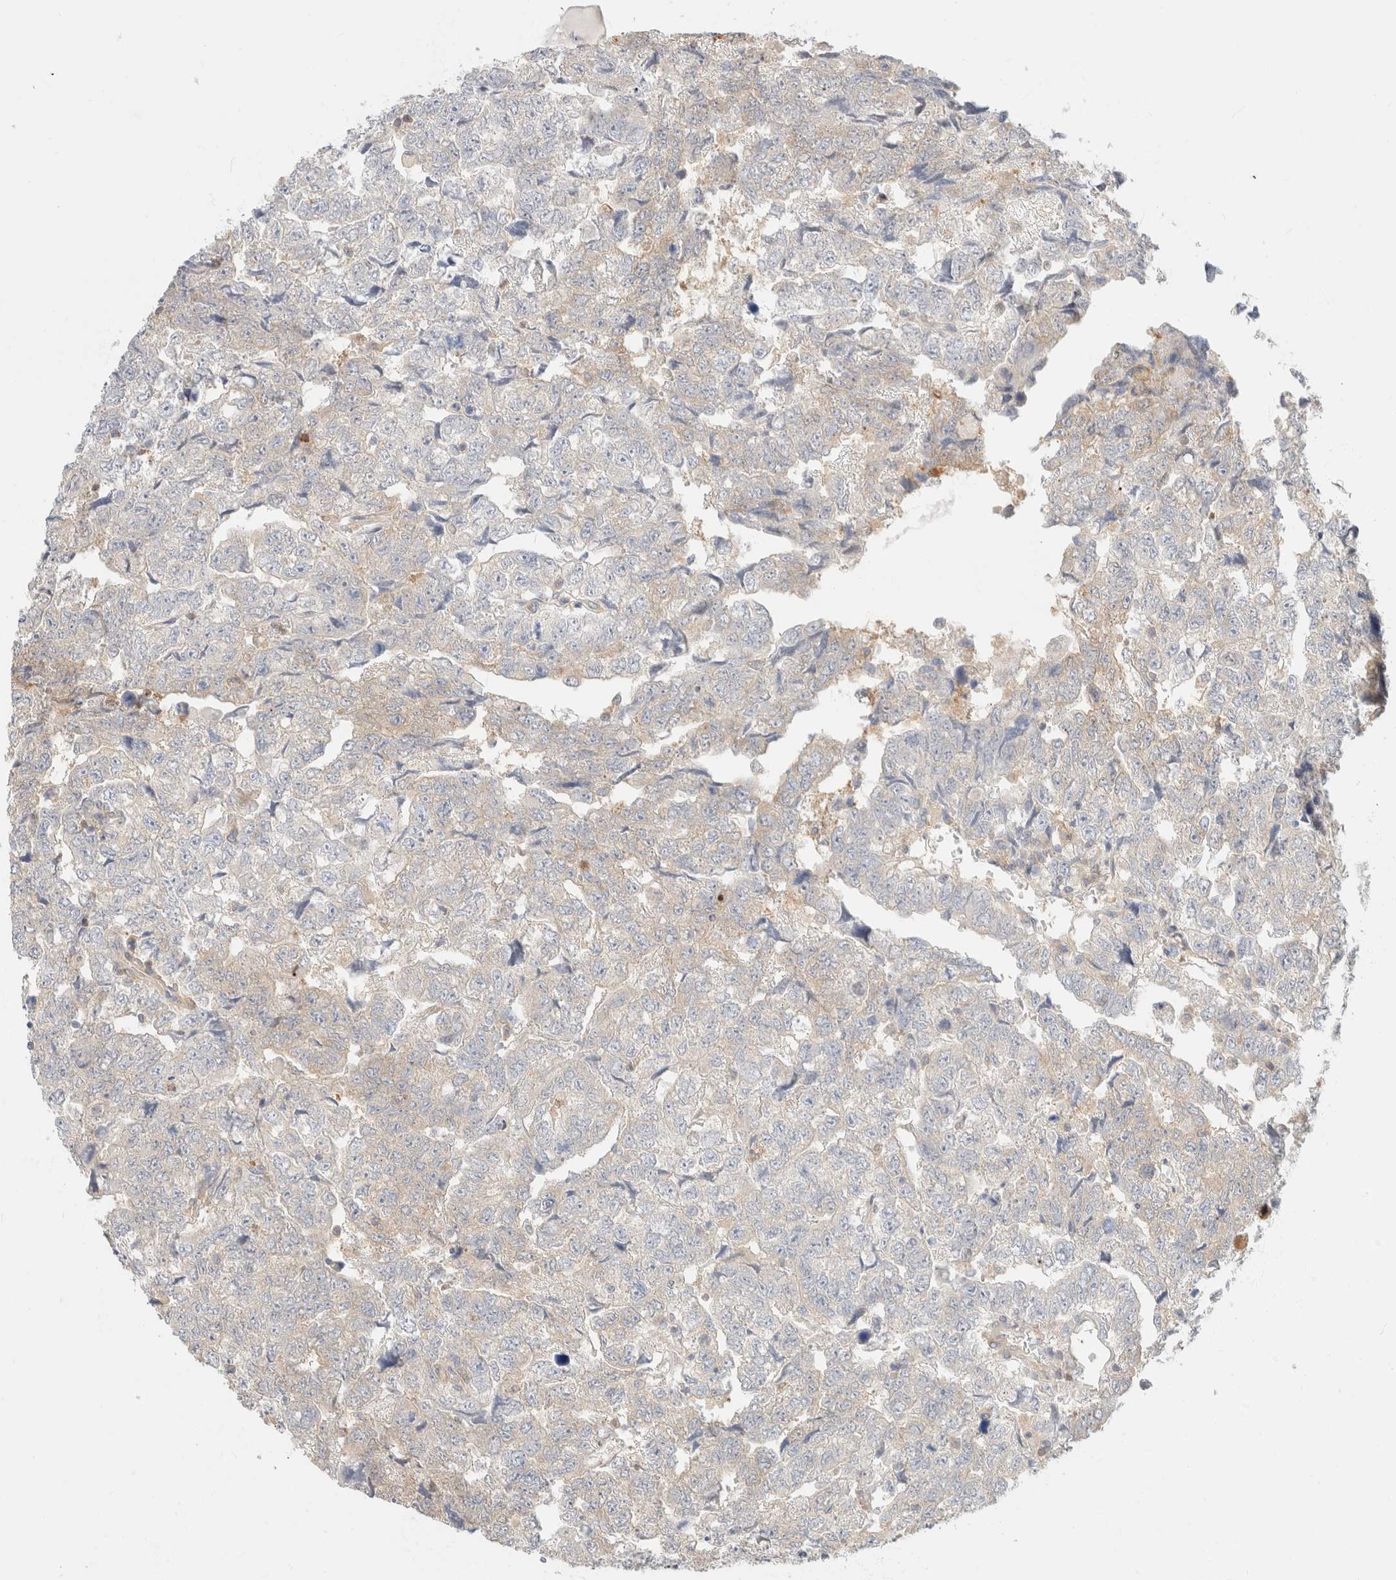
{"staining": {"intensity": "negative", "quantity": "none", "location": "none"}, "tissue": "testis cancer", "cell_type": "Tumor cells", "image_type": "cancer", "snomed": [{"axis": "morphology", "description": "Carcinoma, Embryonal, NOS"}, {"axis": "topography", "description": "Testis"}], "caption": "Image shows no significant protein expression in tumor cells of testis cancer (embryonal carcinoma).", "gene": "GPI", "patient": {"sex": "male", "age": 36}}